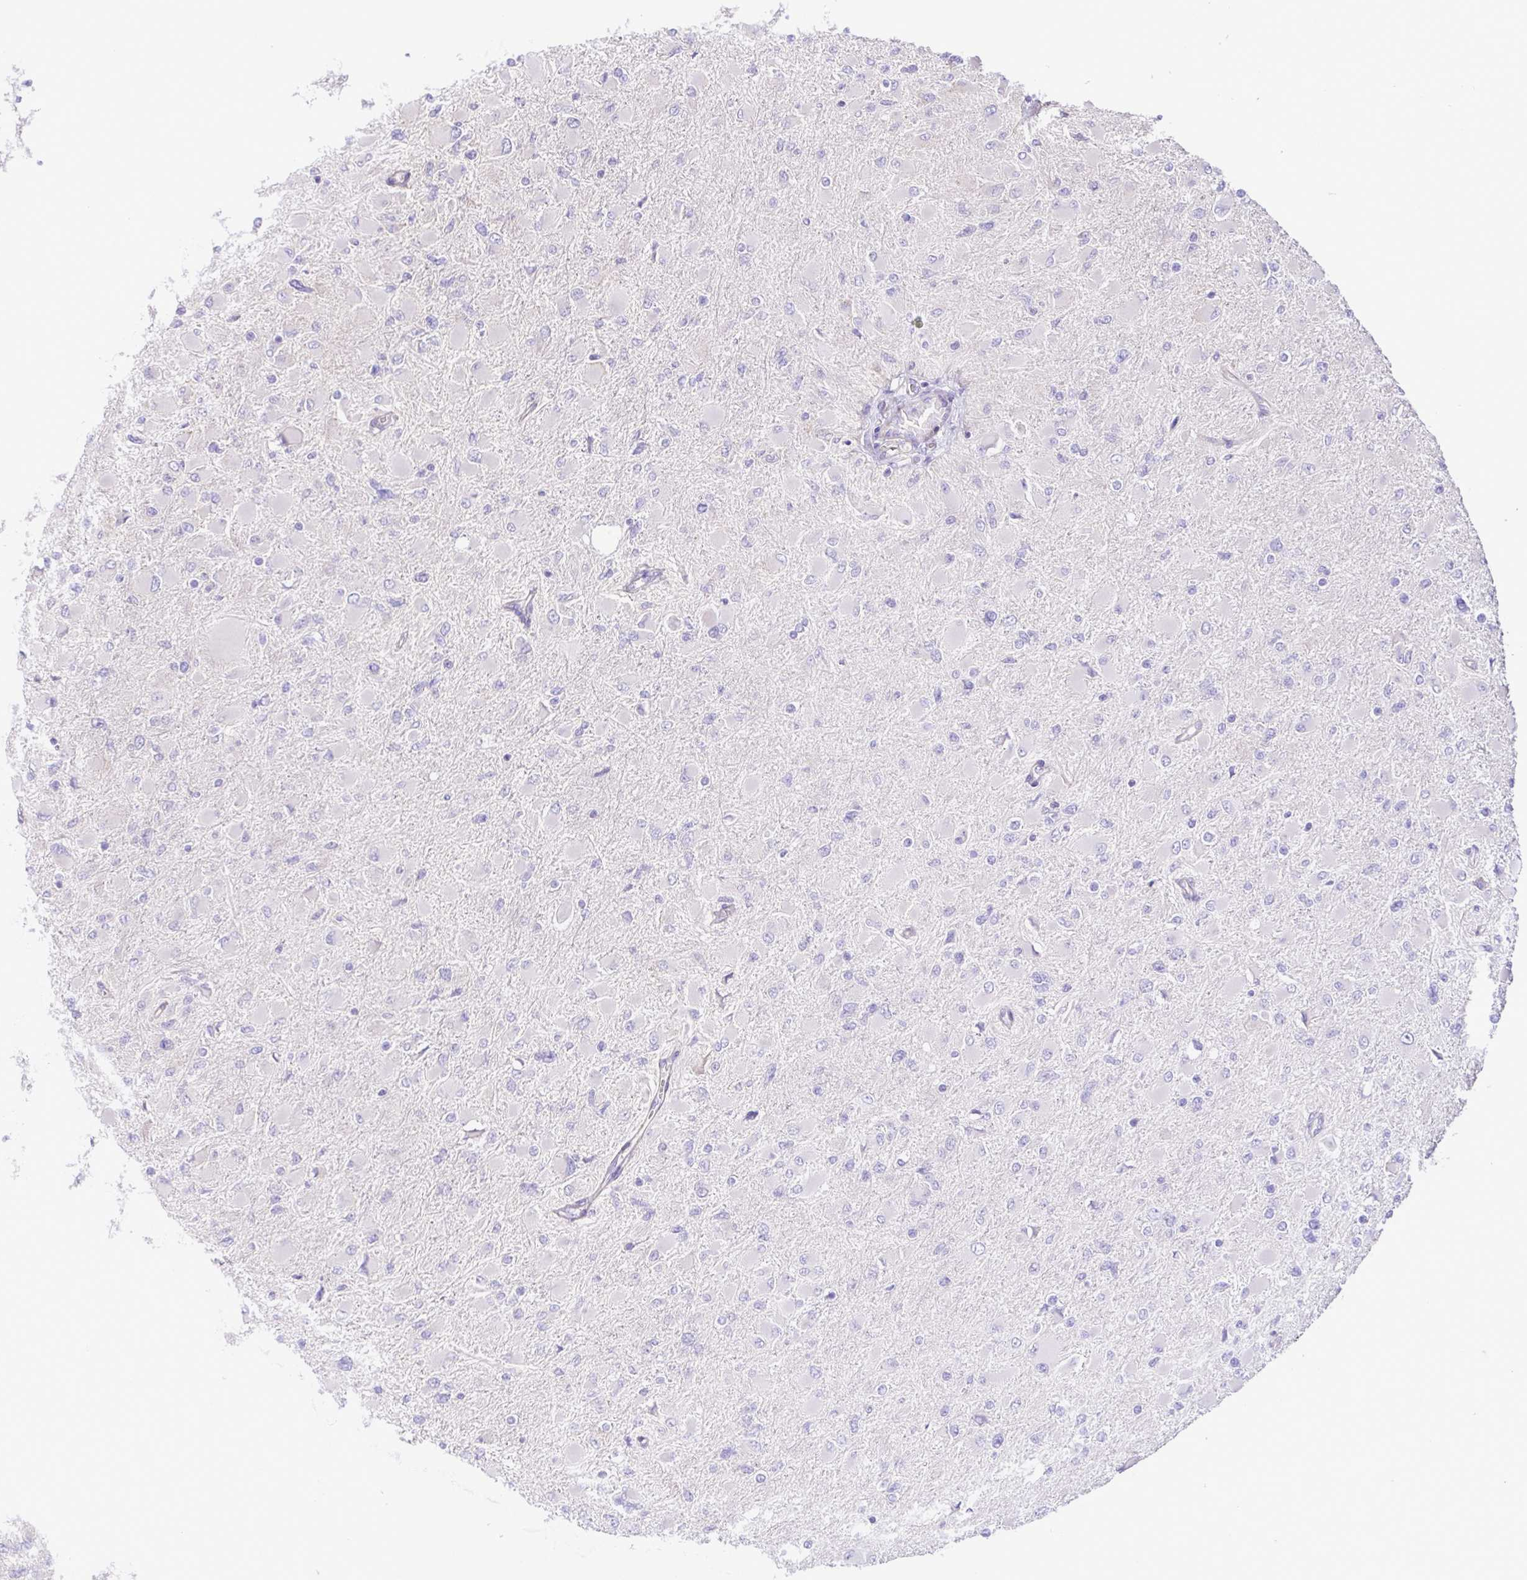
{"staining": {"intensity": "negative", "quantity": "none", "location": "none"}, "tissue": "glioma", "cell_type": "Tumor cells", "image_type": "cancer", "snomed": [{"axis": "morphology", "description": "Glioma, malignant, High grade"}, {"axis": "topography", "description": "Cerebral cortex"}], "caption": "Malignant high-grade glioma was stained to show a protein in brown. There is no significant positivity in tumor cells. (DAB (3,3'-diaminobenzidine) immunohistochemistry (IHC) with hematoxylin counter stain).", "gene": "FLT1", "patient": {"sex": "female", "age": 36}}